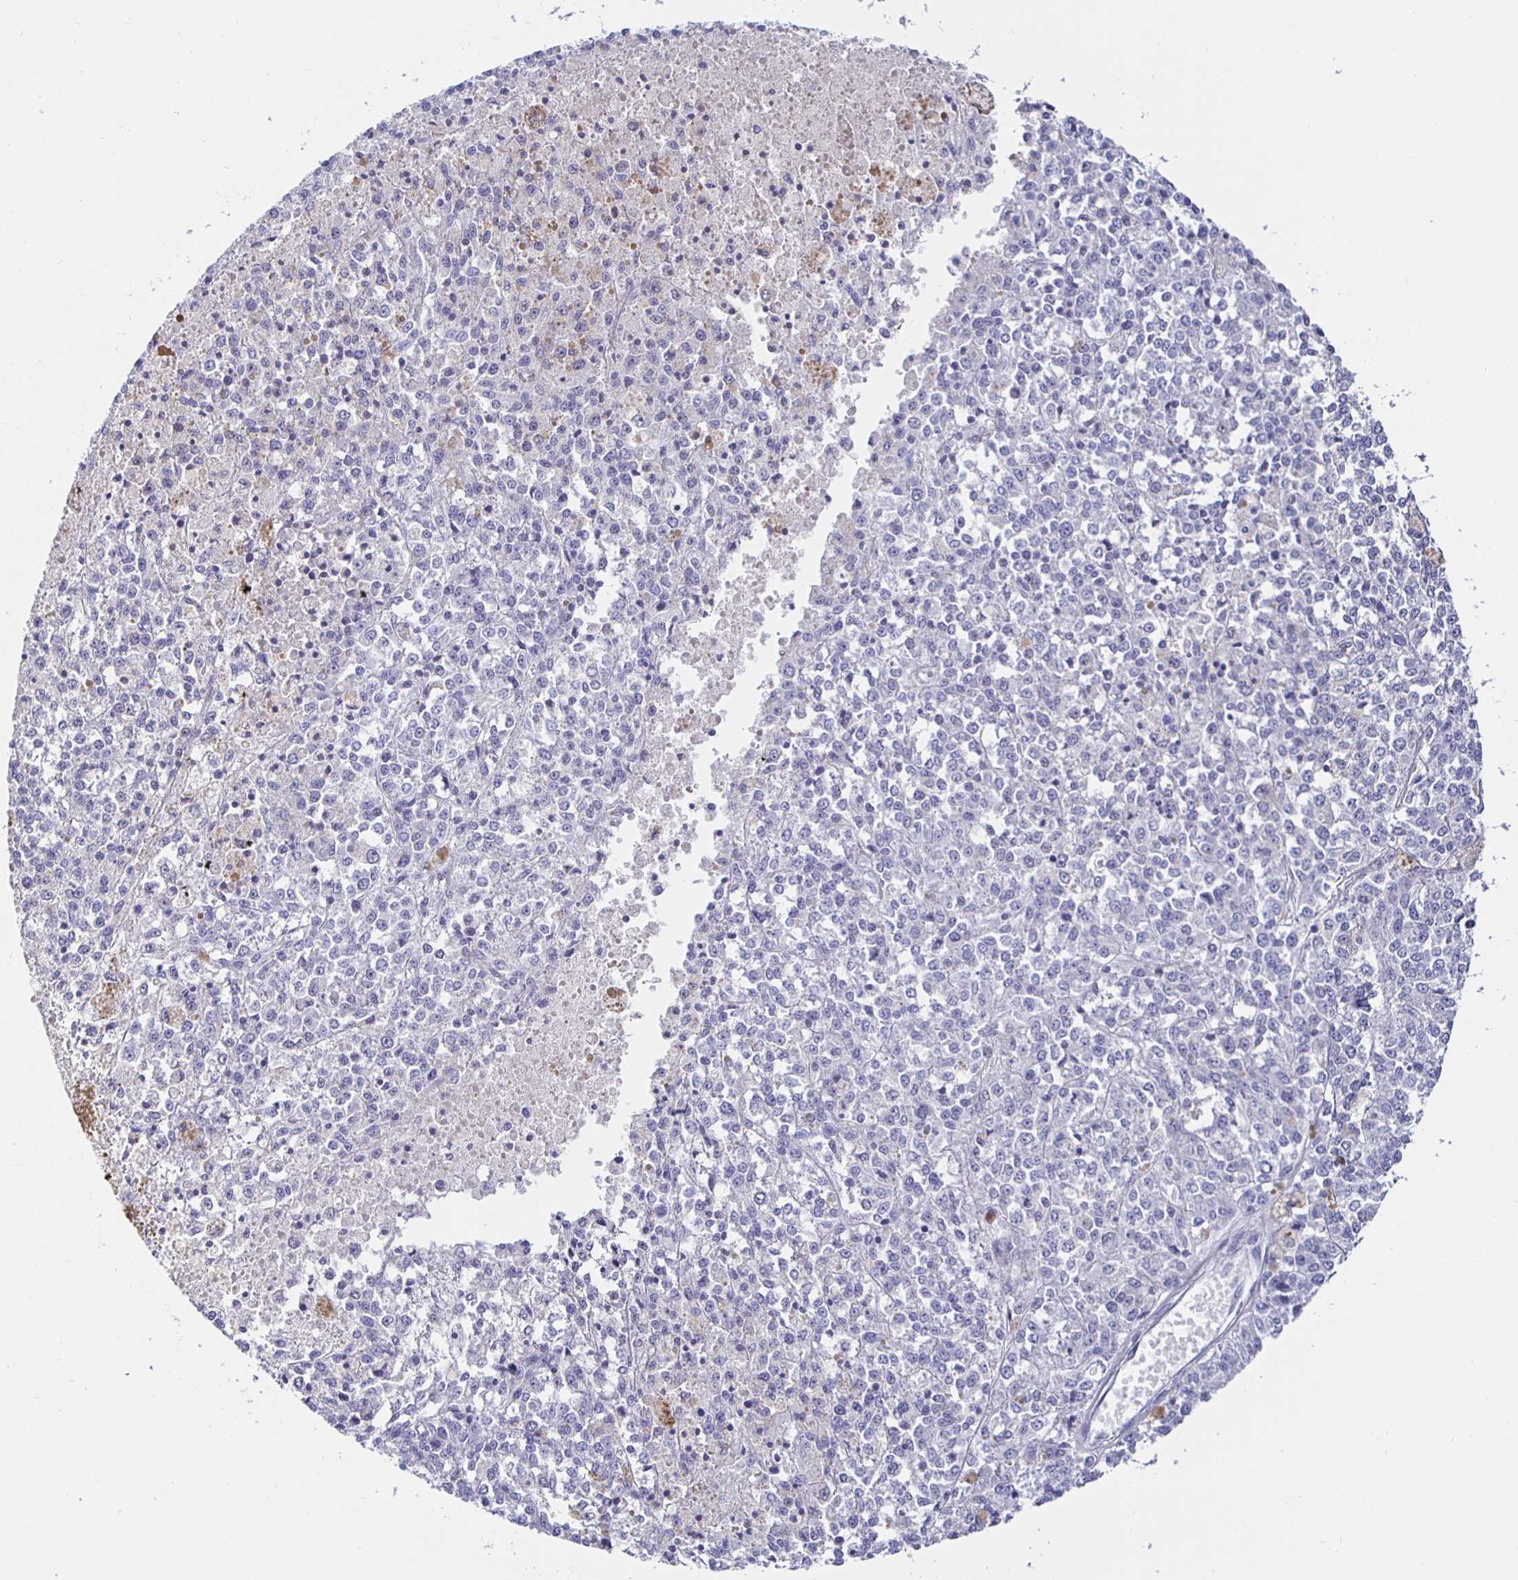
{"staining": {"intensity": "negative", "quantity": "none", "location": "none"}, "tissue": "melanoma", "cell_type": "Tumor cells", "image_type": "cancer", "snomed": [{"axis": "morphology", "description": "Malignant melanoma, Metastatic site"}, {"axis": "topography", "description": "Lymph node"}], "caption": "Photomicrograph shows no protein positivity in tumor cells of malignant melanoma (metastatic site) tissue. (DAB IHC, high magnification).", "gene": "HSPA4L", "patient": {"sex": "female", "age": 64}}